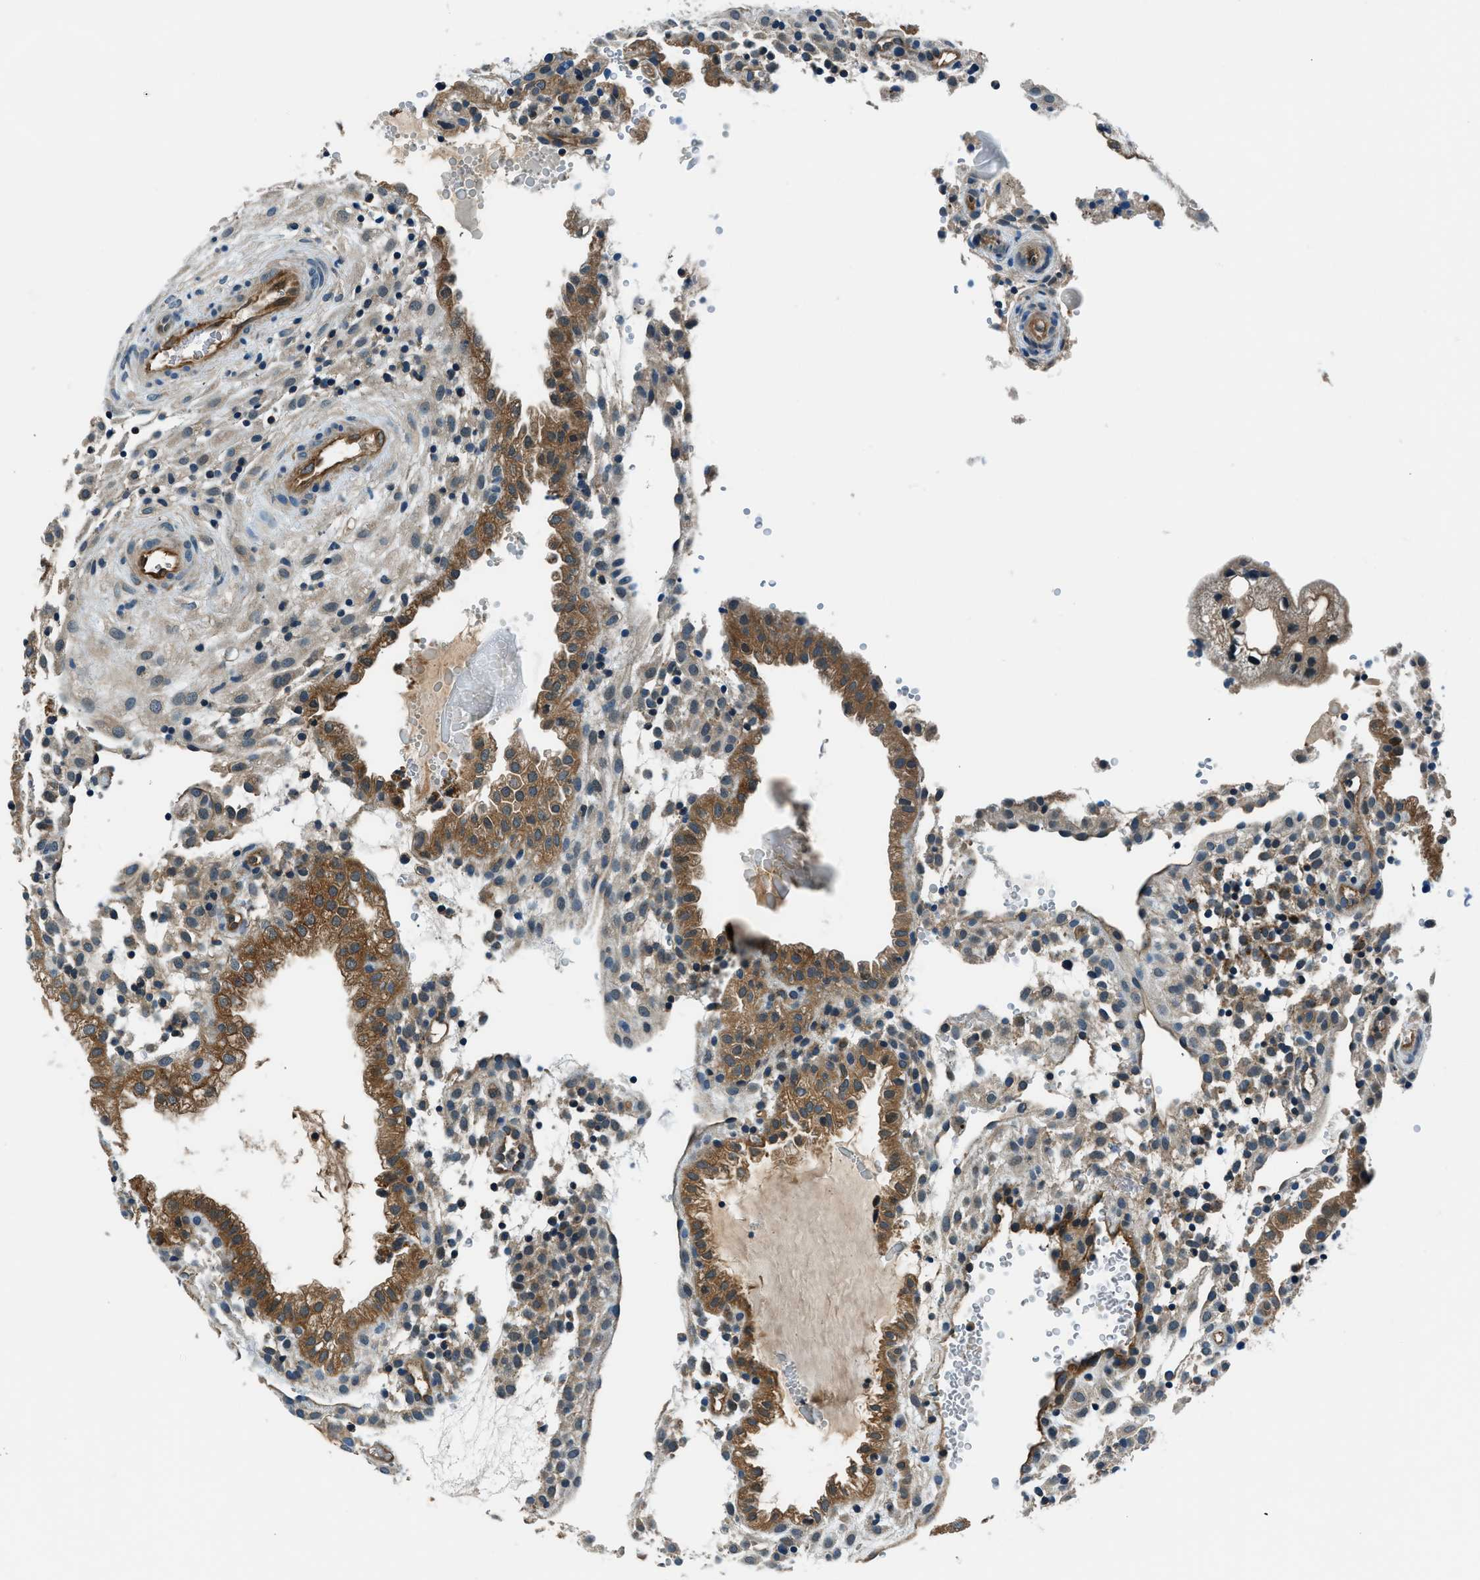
{"staining": {"intensity": "moderate", "quantity": ">75%", "location": "cytoplasmic/membranous,nuclear"}, "tissue": "placenta", "cell_type": "Trophoblastic cells", "image_type": "normal", "snomed": [{"axis": "morphology", "description": "Normal tissue, NOS"}, {"axis": "topography", "description": "Placenta"}], "caption": "Protein staining of unremarkable placenta exhibits moderate cytoplasmic/membranous,nuclear positivity in approximately >75% of trophoblastic cells.", "gene": "SLC19A2", "patient": {"sex": "female", "age": 18}}